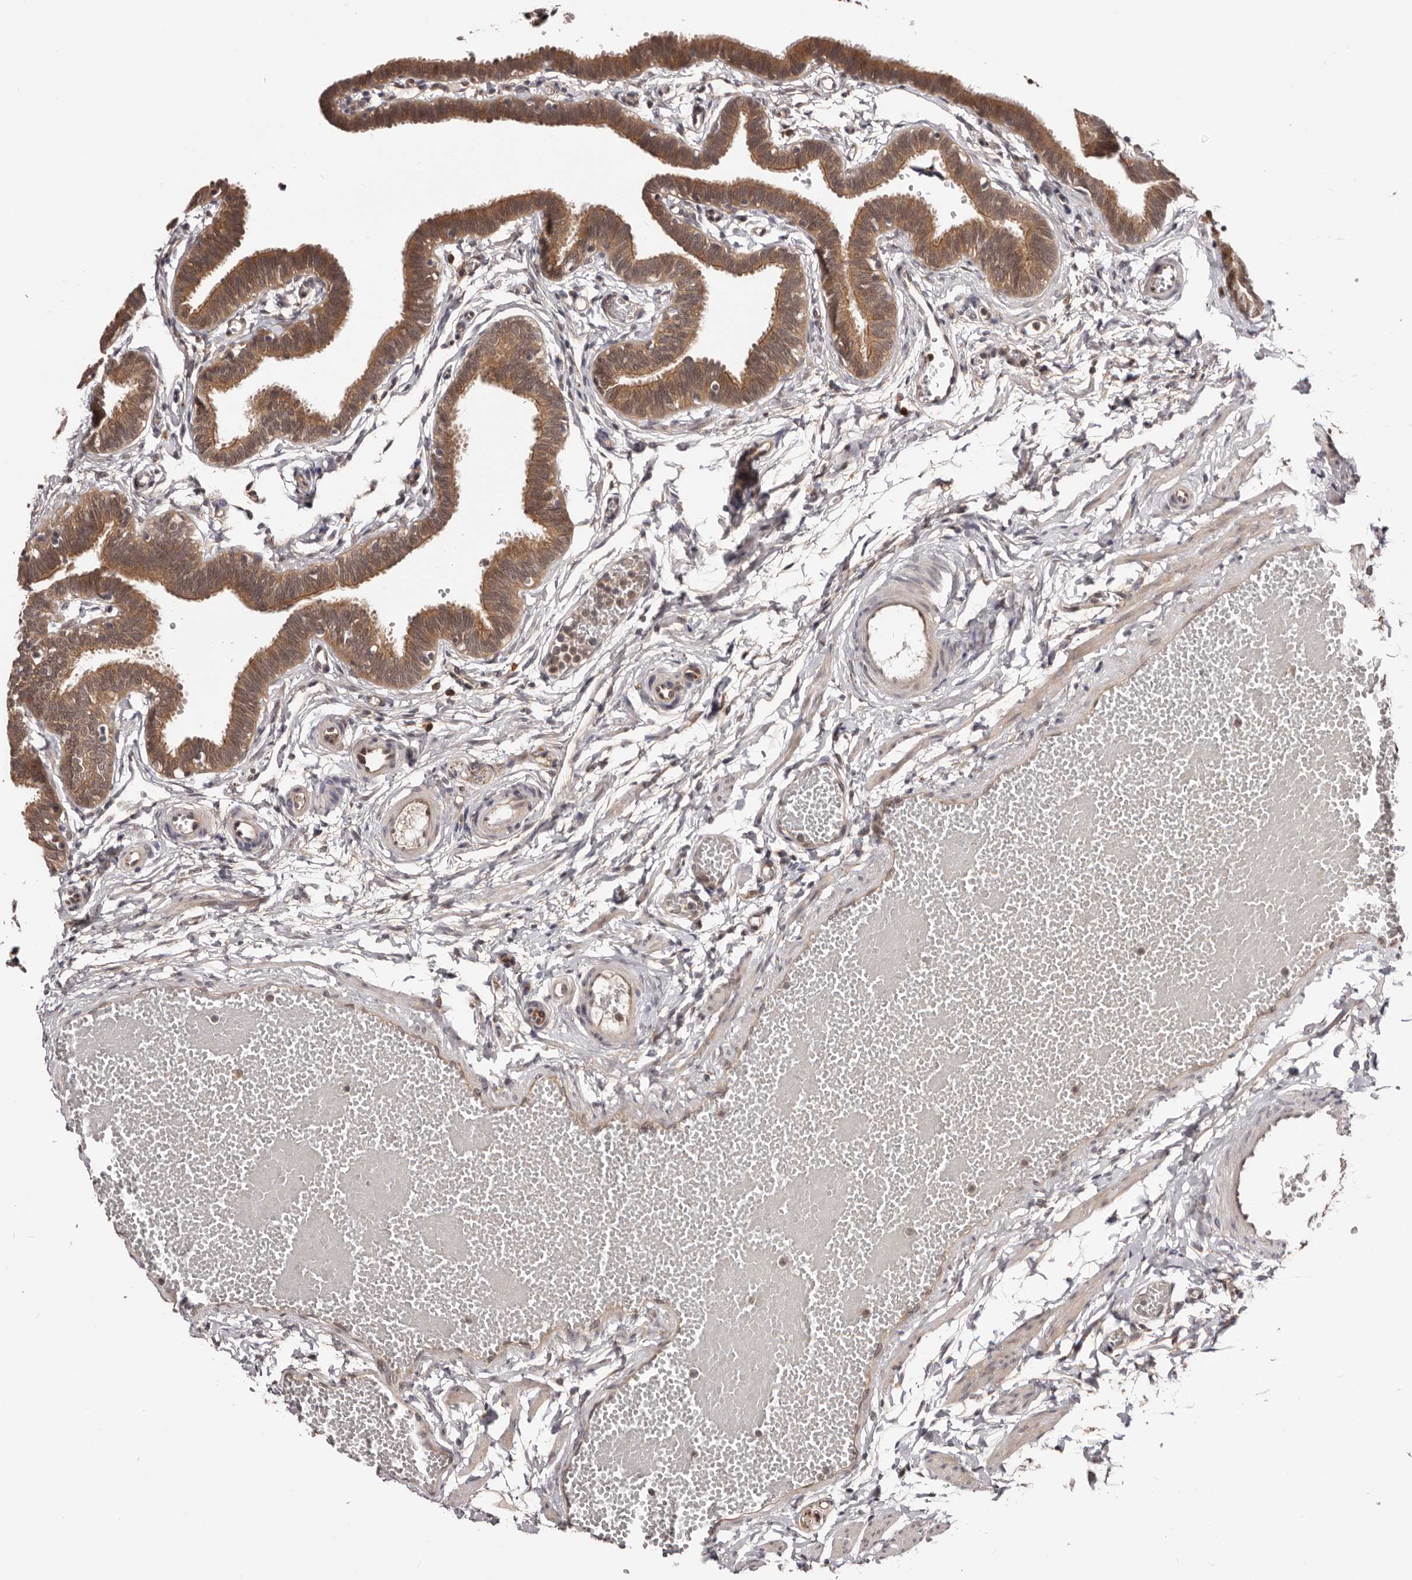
{"staining": {"intensity": "moderate", "quantity": ">75%", "location": "cytoplasmic/membranous"}, "tissue": "fallopian tube", "cell_type": "Glandular cells", "image_type": "normal", "snomed": [{"axis": "morphology", "description": "Normal tissue, NOS"}, {"axis": "topography", "description": "Fallopian tube"}, {"axis": "topography", "description": "Ovary"}], "caption": "High-power microscopy captured an IHC photomicrograph of unremarkable fallopian tube, revealing moderate cytoplasmic/membranous positivity in about >75% of glandular cells.", "gene": "MDP1", "patient": {"sex": "female", "age": 23}}